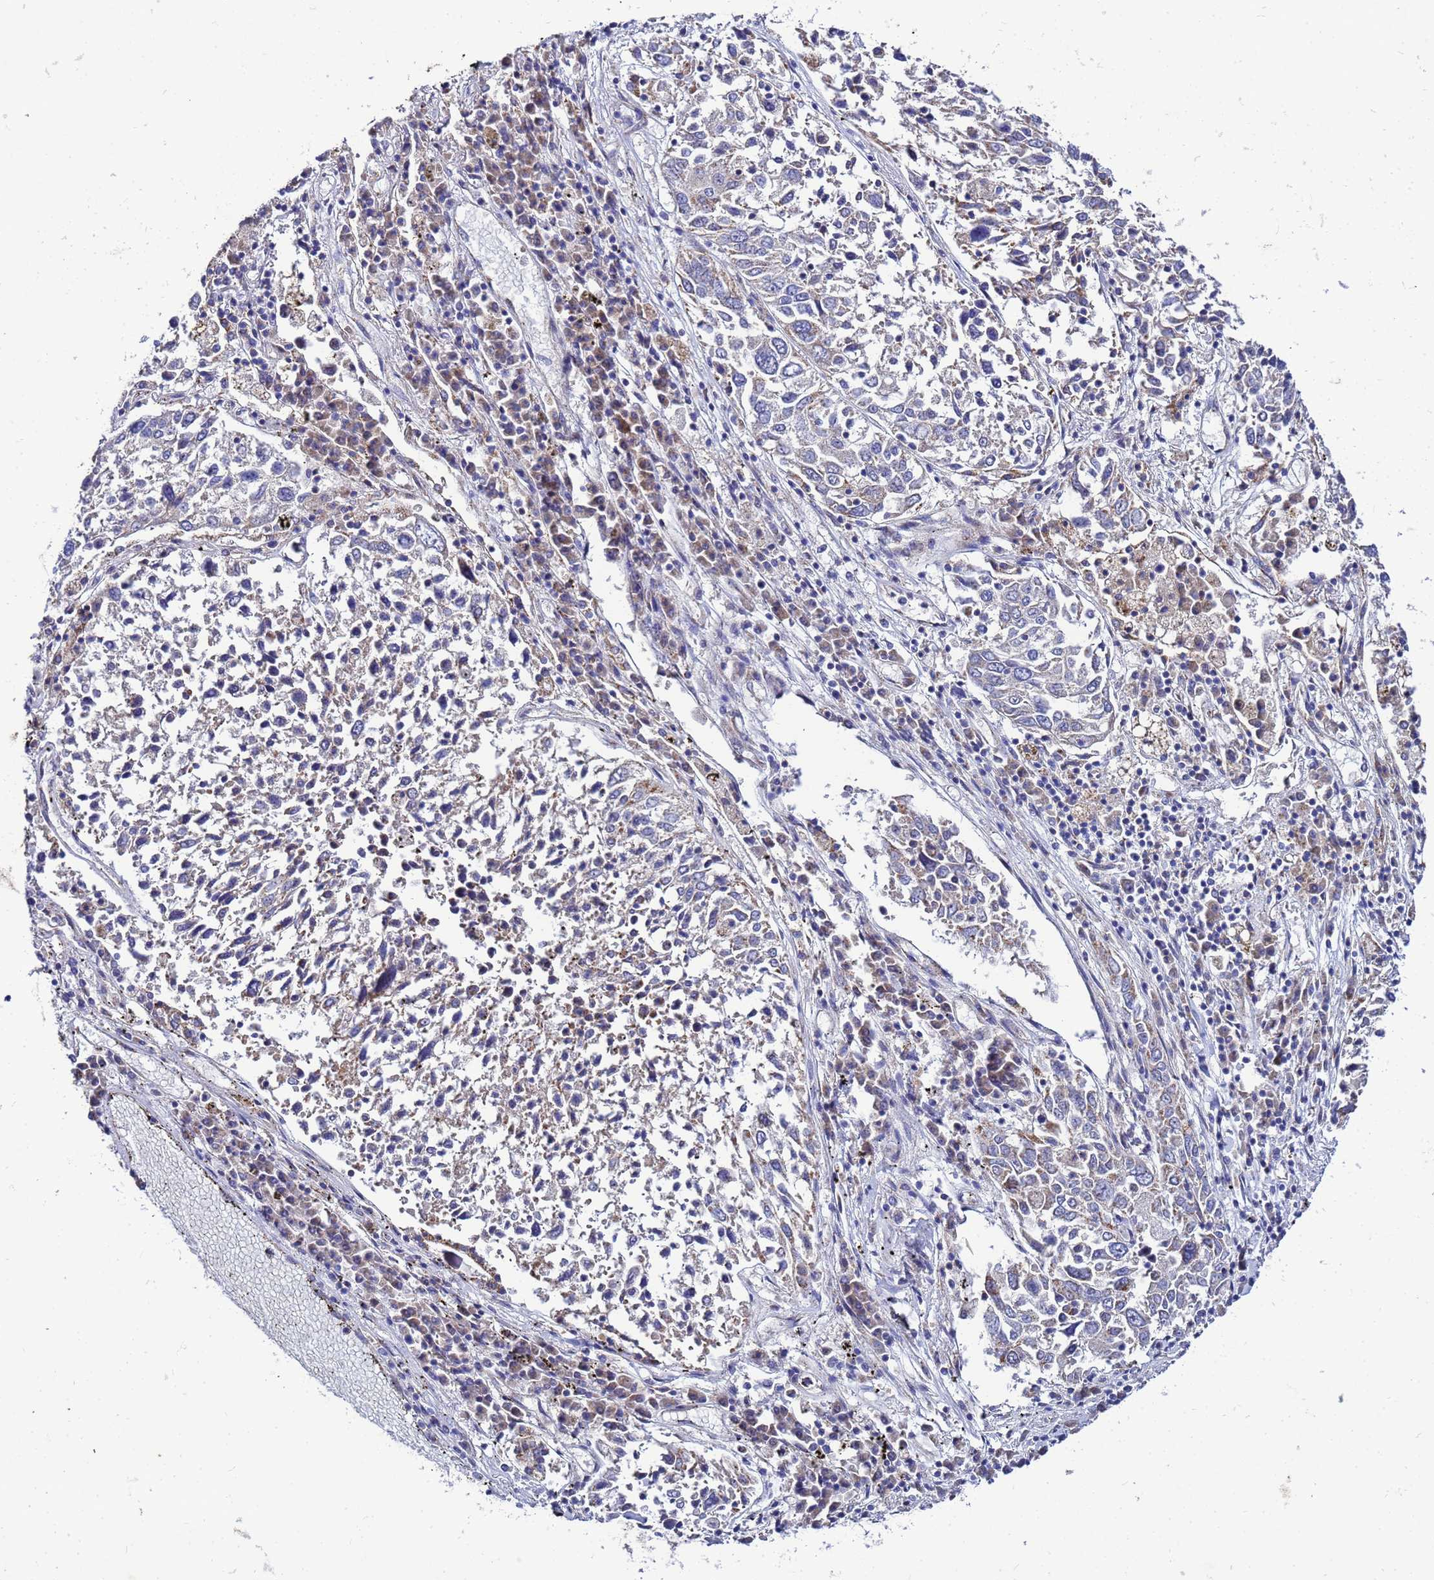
{"staining": {"intensity": "weak", "quantity": "<25%", "location": "cytoplasmic/membranous"}, "tissue": "lung cancer", "cell_type": "Tumor cells", "image_type": "cancer", "snomed": [{"axis": "morphology", "description": "Squamous cell carcinoma, NOS"}, {"axis": "topography", "description": "Lung"}], "caption": "The image displays no staining of tumor cells in squamous cell carcinoma (lung).", "gene": "FAHD2A", "patient": {"sex": "male", "age": 65}}